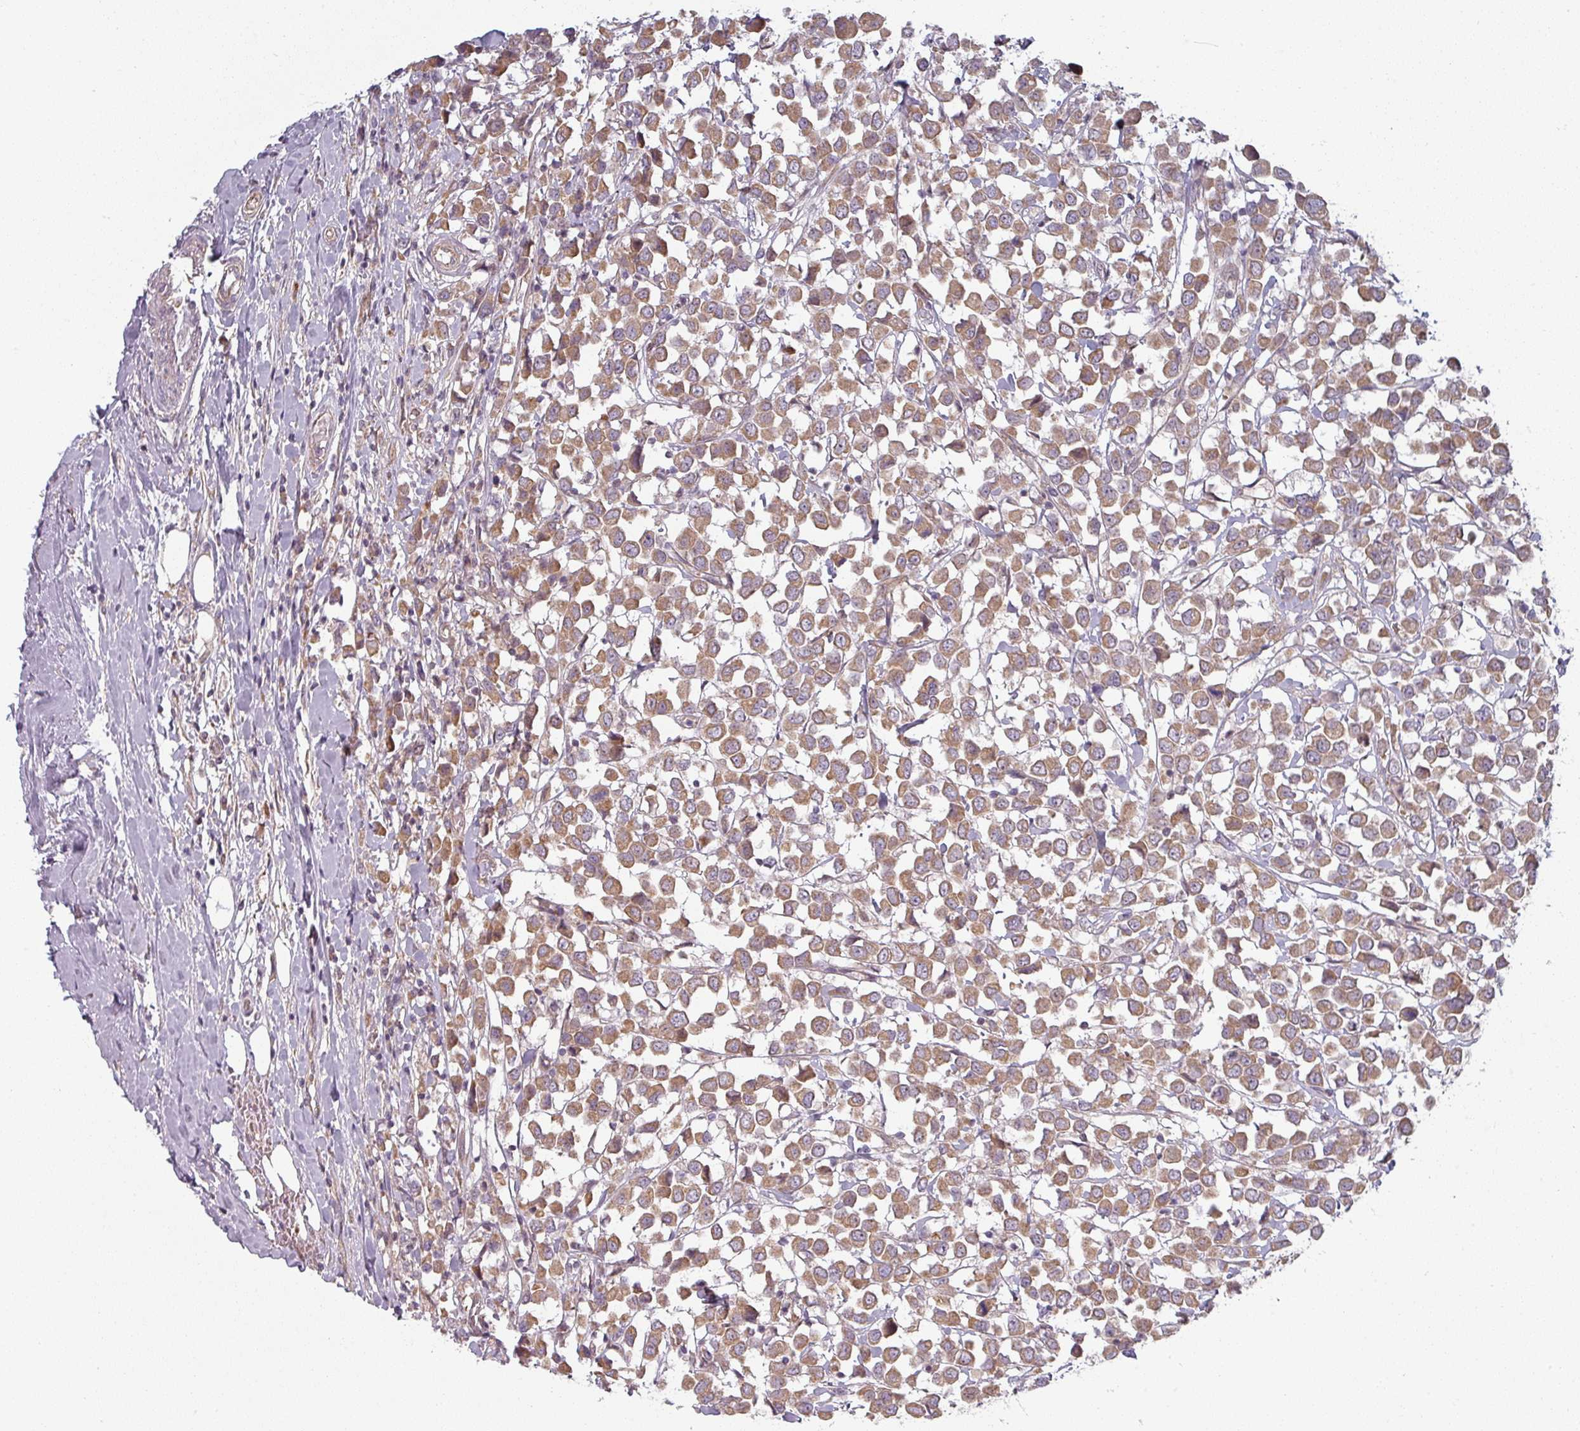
{"staining": {"intensity": "moderate", "quantity": ">75%", "location": "cytoplasmic/membranous"}, "tissue": "breast cancer", "cell_type": "Tumor cells", "image_type": "cancer", "snomed": [{"axis": "morphology", "description": "Duct carcinoma"}, {"axis": "topography", "description": "Breast"}], "caption": "Tumor cells display medium levels of moderate cytoplasmic/membranous expression in approximately >75% of cells in breast cancer (intraductal carcinoma).", "gene": "PLEKHJ1", "patient": {"sex": "female", "age": 61}}